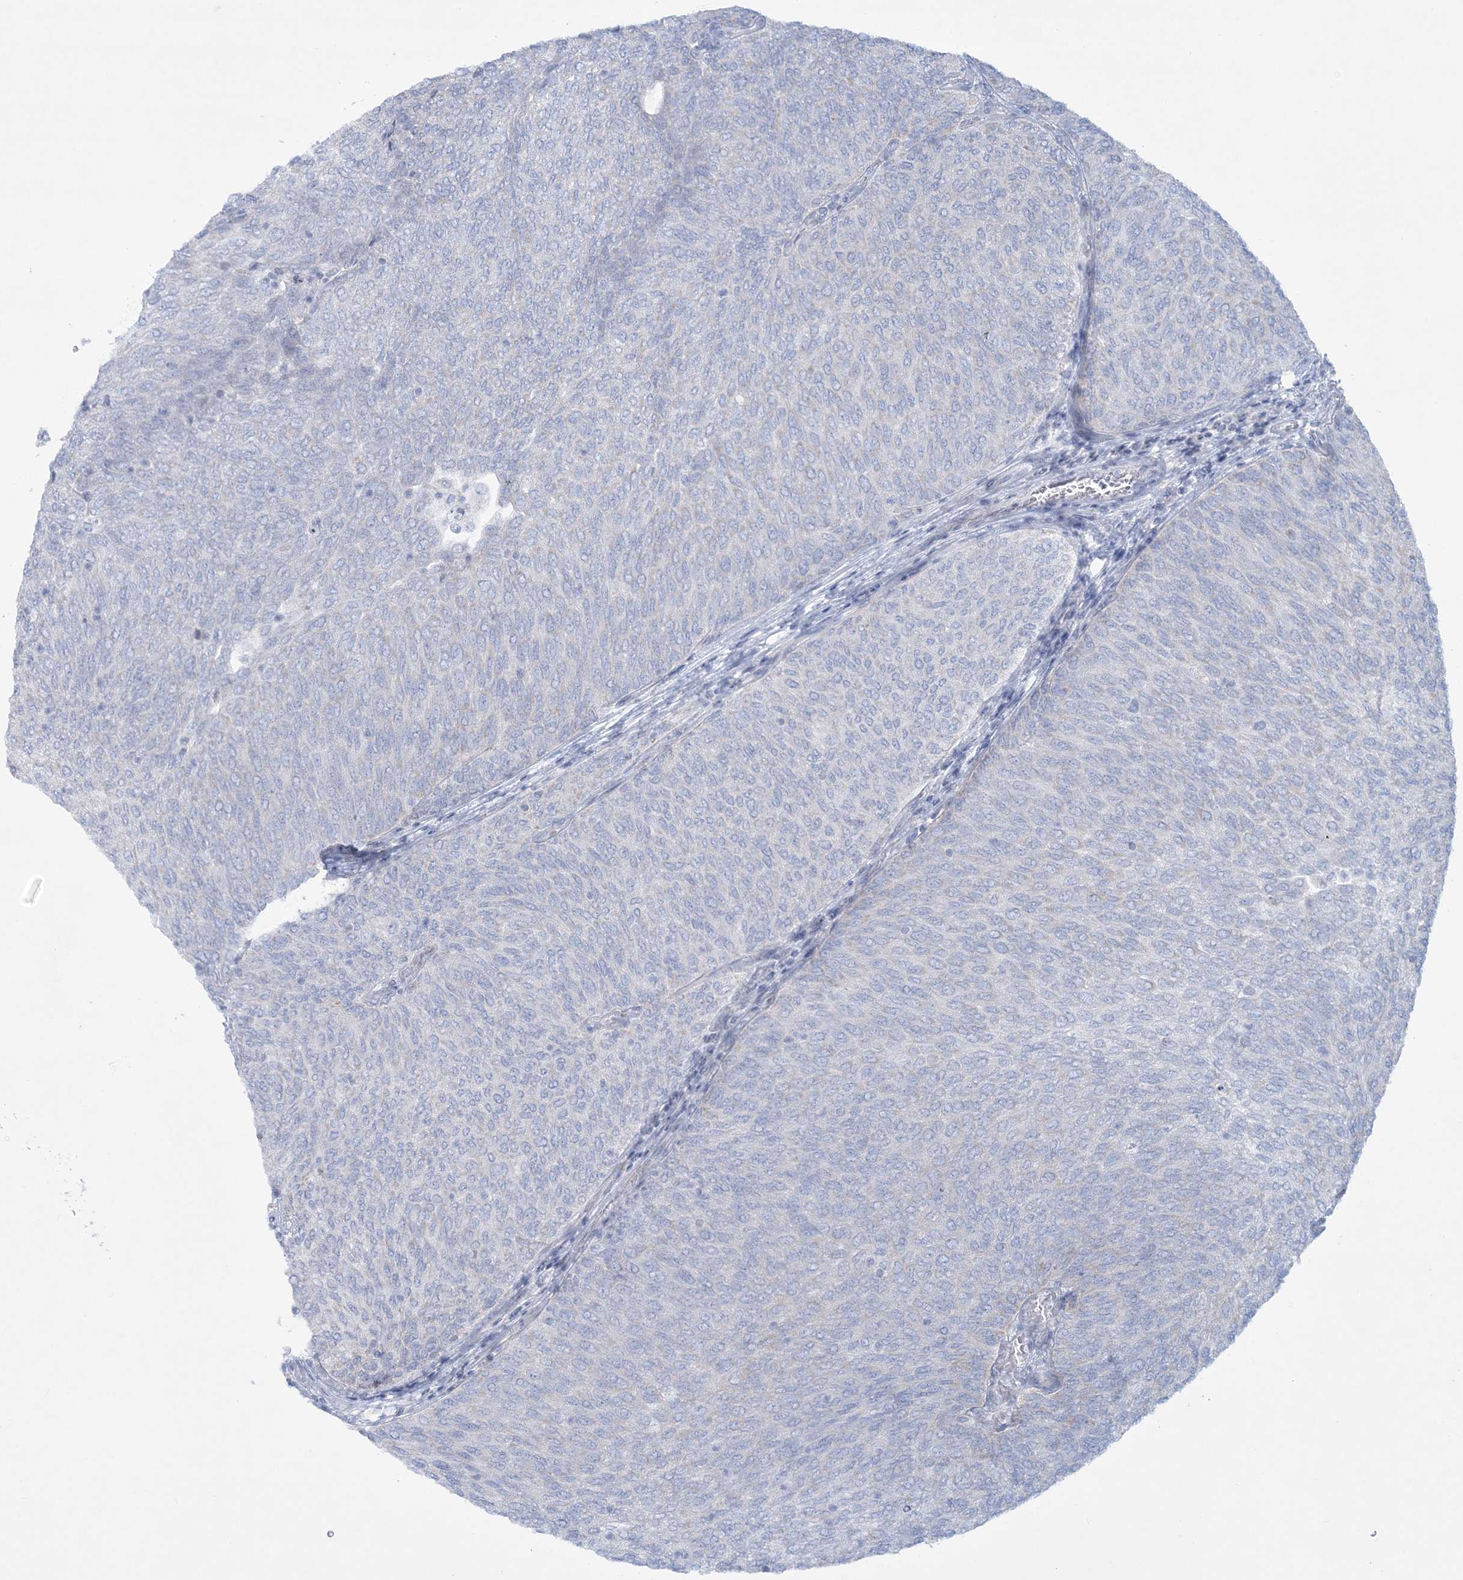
{"staining": {"intensity": "negative", "quantity": "none", "location": "none"}, "tissue": "urothelial cancer", "cell_type": "Tumor cells", "image_type": "cancer", "snomed": [{"axis": "morphology", "description": "Urothelial carcinoma, Low grade"}, {"axis": "topography", "description": "Urinary bladder"}], "caption": "High magnification brightfield microscopy of urothelial carcinoma (low-grade) stained with DAB (3,3'-diaminobenzidine) (brown) and counterstained with hematoxylin (blue): tumor cells show no significant positivity.", "gene": "TBC1D7", "patient": {"sex": "female", "age": 79}}